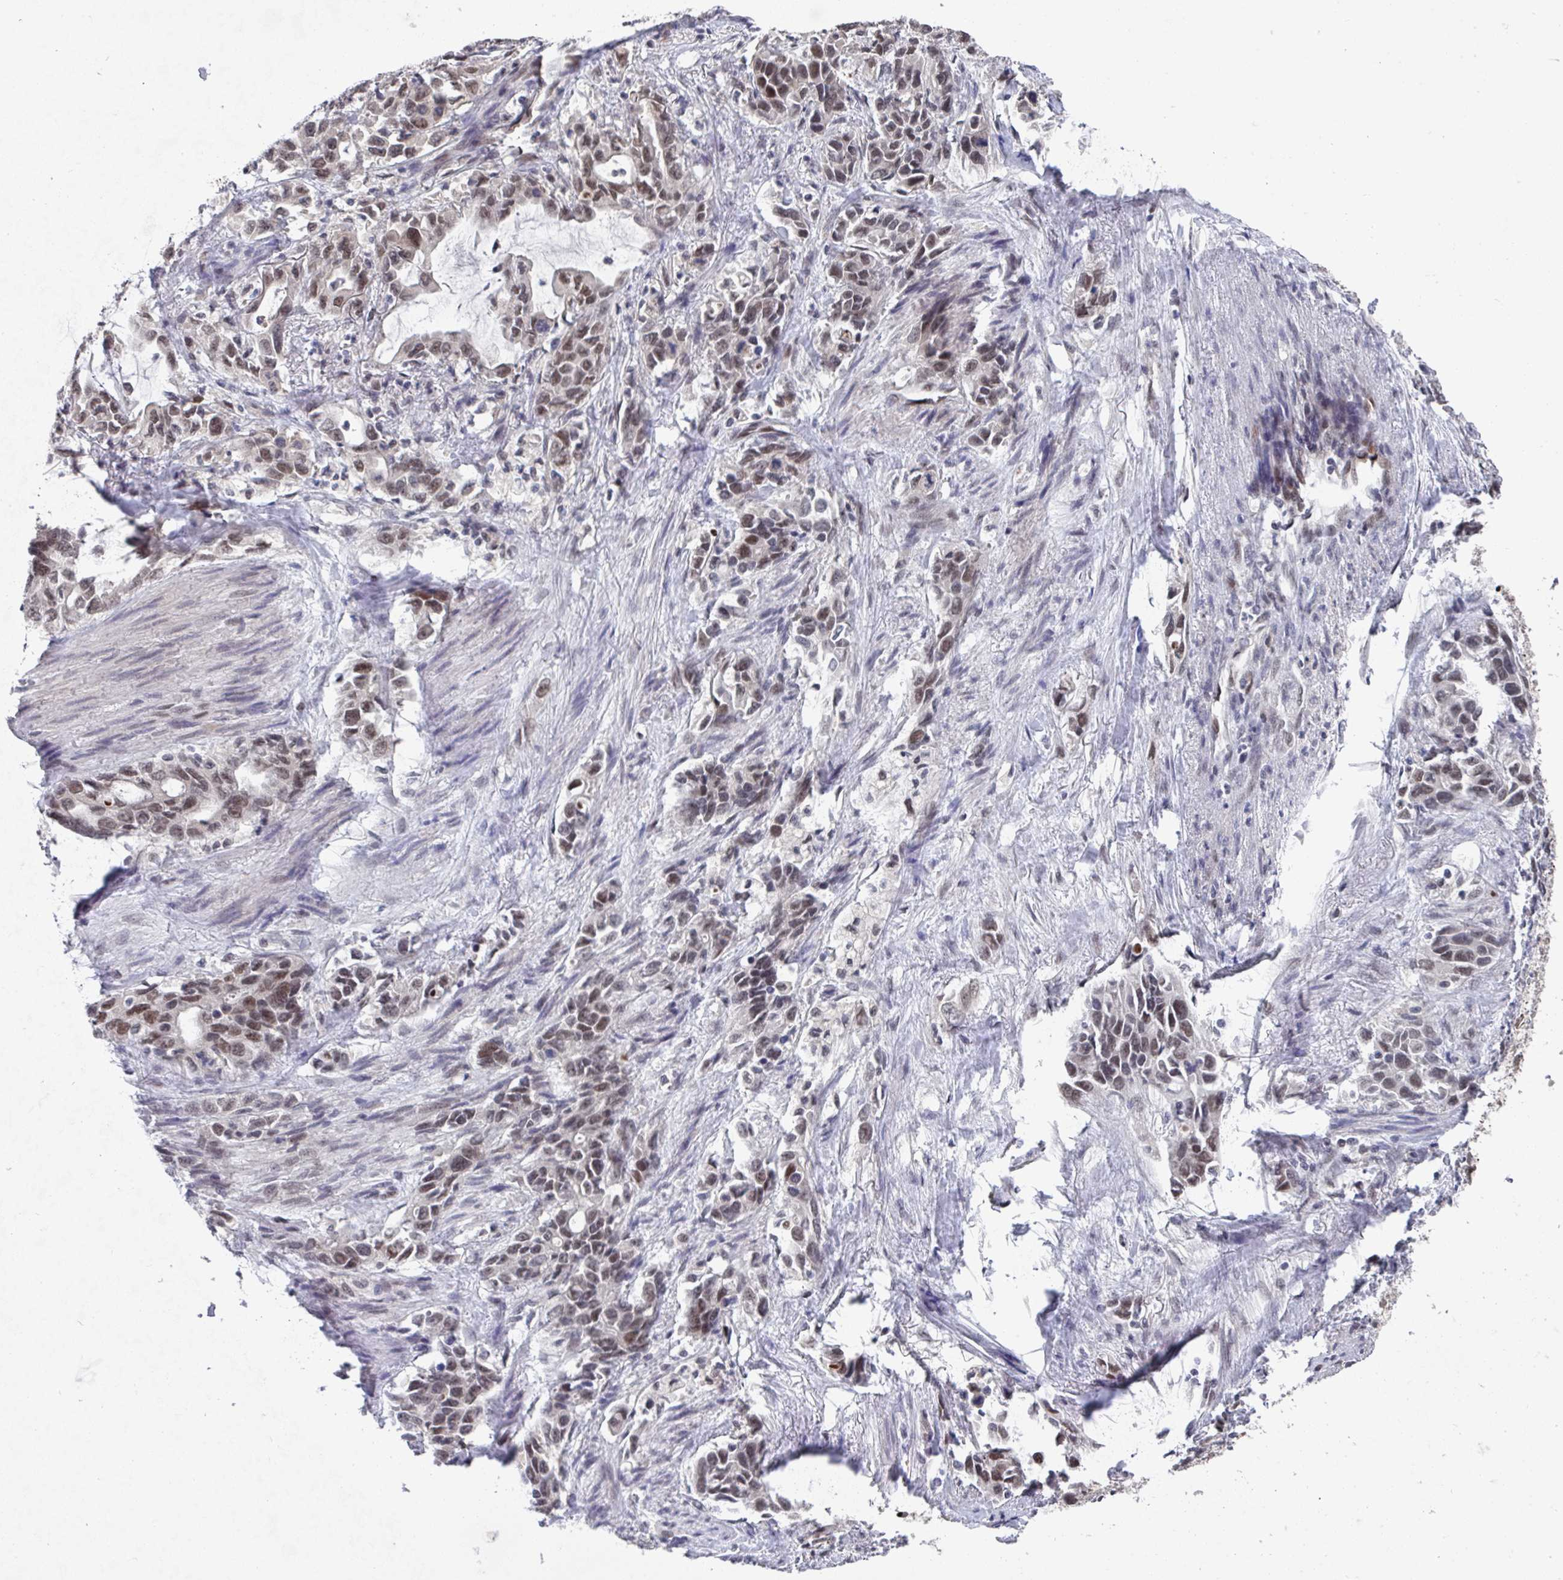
{"staining": {"intensity": "moderate", "quantity": ">75%", "location": "nuclear"}, "tissue": "stomach cancer", "cell_type": "Tumor cells", "image_type": "cancer", "snomed": [{"axis": "morphology", "description": "Adenocarcinoma, NOS"}, {"axis": "topography", "description": "Stomach, upper"}], "caption": "Stomach cancer was stained to show a protein in brown. There is medium levels of moderate nuclear staining in about >75% of tumor cells.", "gene": "JMJD1C", "patient": {"sex": "male", "age": 85}}